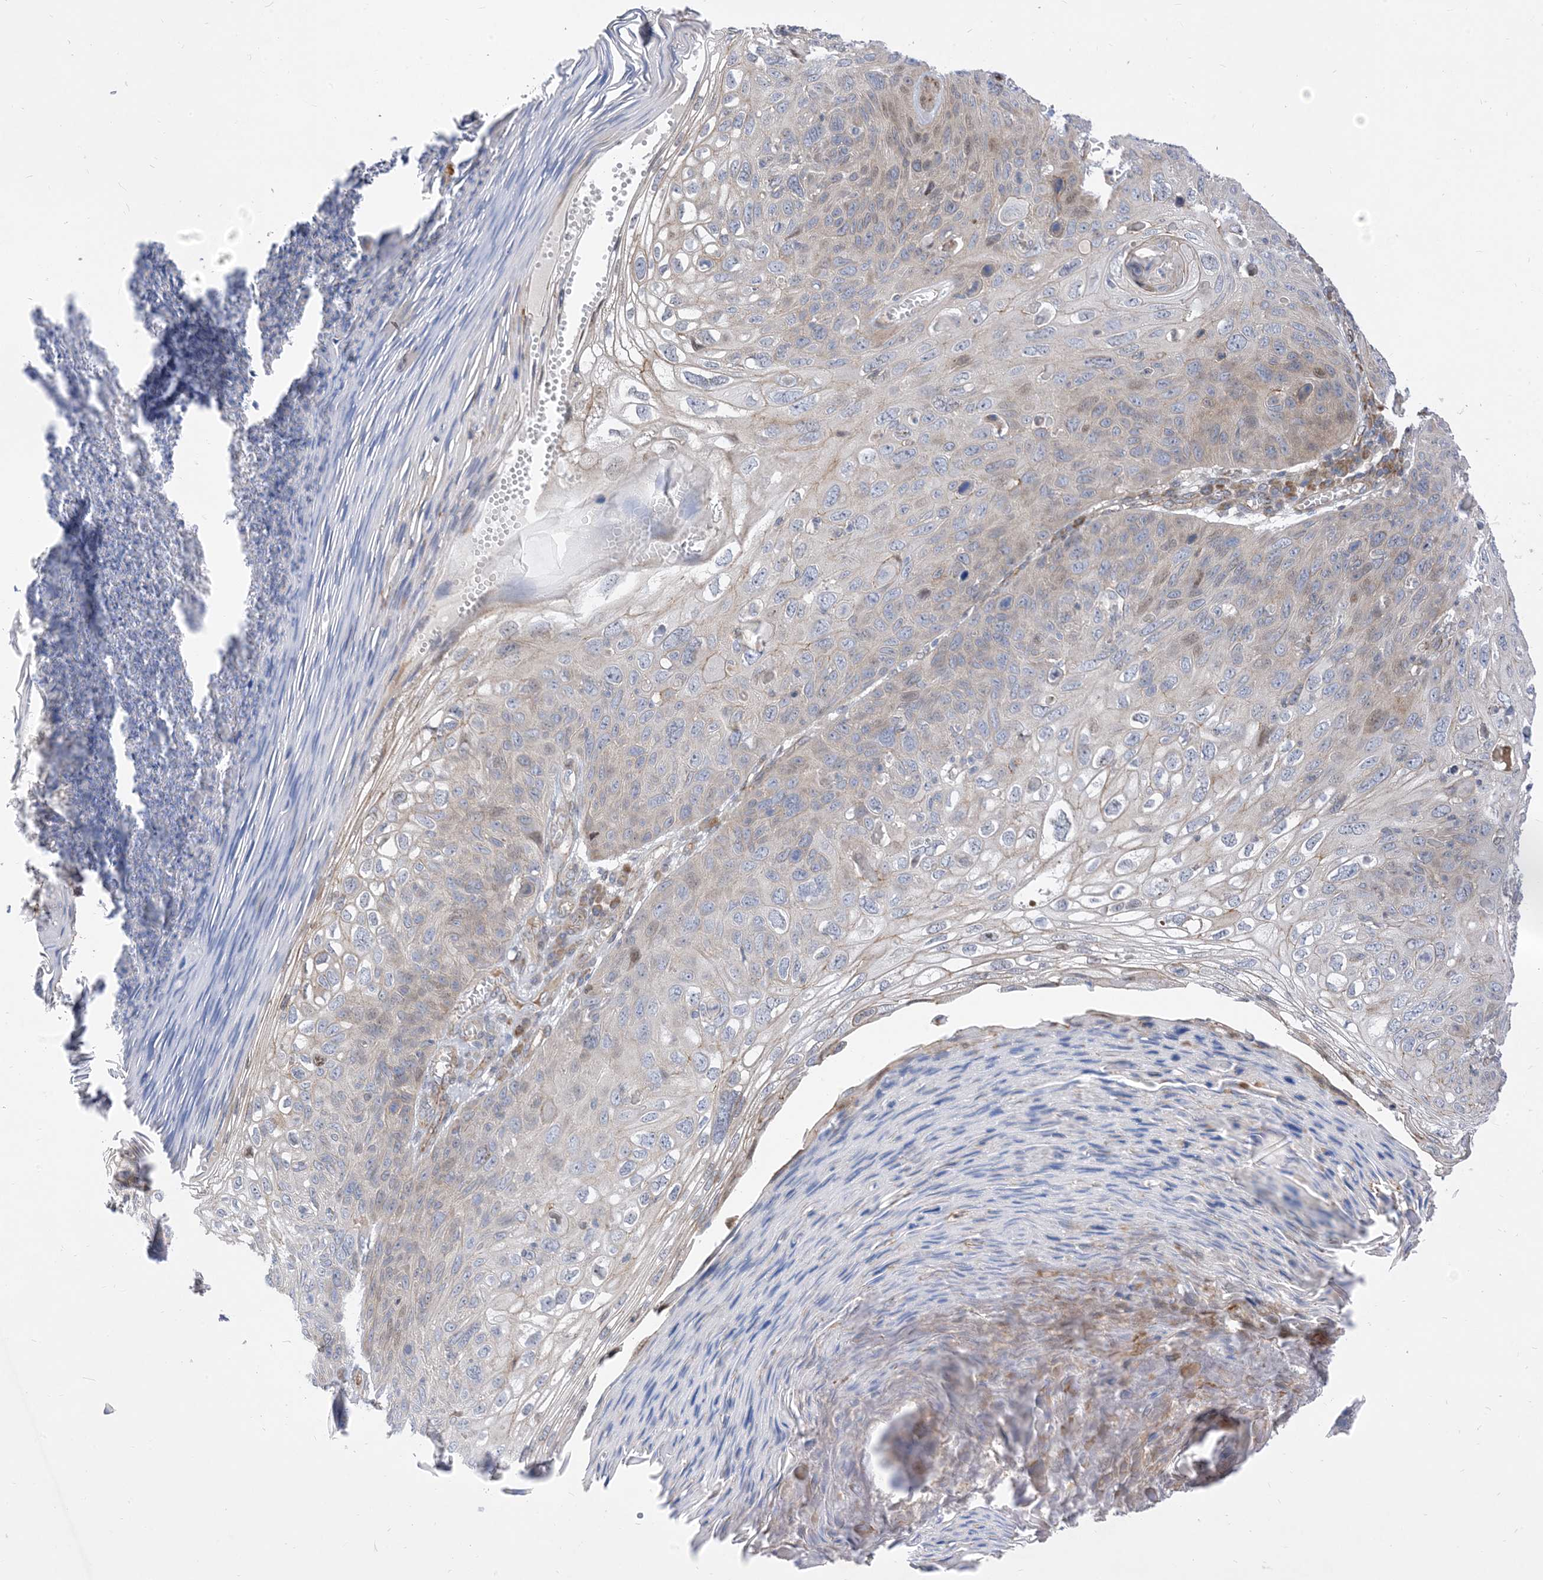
{"staining": {"intensity": "weak", "quantity": "<25%", "location": "cytoplasmic/membranous"}, "tissue": "skin cancer", "cell_type": "Tumor cells", "image_type": "cancer", "snomed": [{"axis": "morphology", "description": "Squamous cell carcinoma, NOS"}, {"axis": "topography", "description": "Skin"}], "caption": "Immunohistochemistry (IHC) histopathology image of neoplastic tissue: human squamous cell carcinoma (skin) stained with DAB (3,3'-diaminobenzidine) shows no significant protein positivity in tumor cells.", "gene": "TYSND1", "patient": {"sex": "female", "age": 90}}